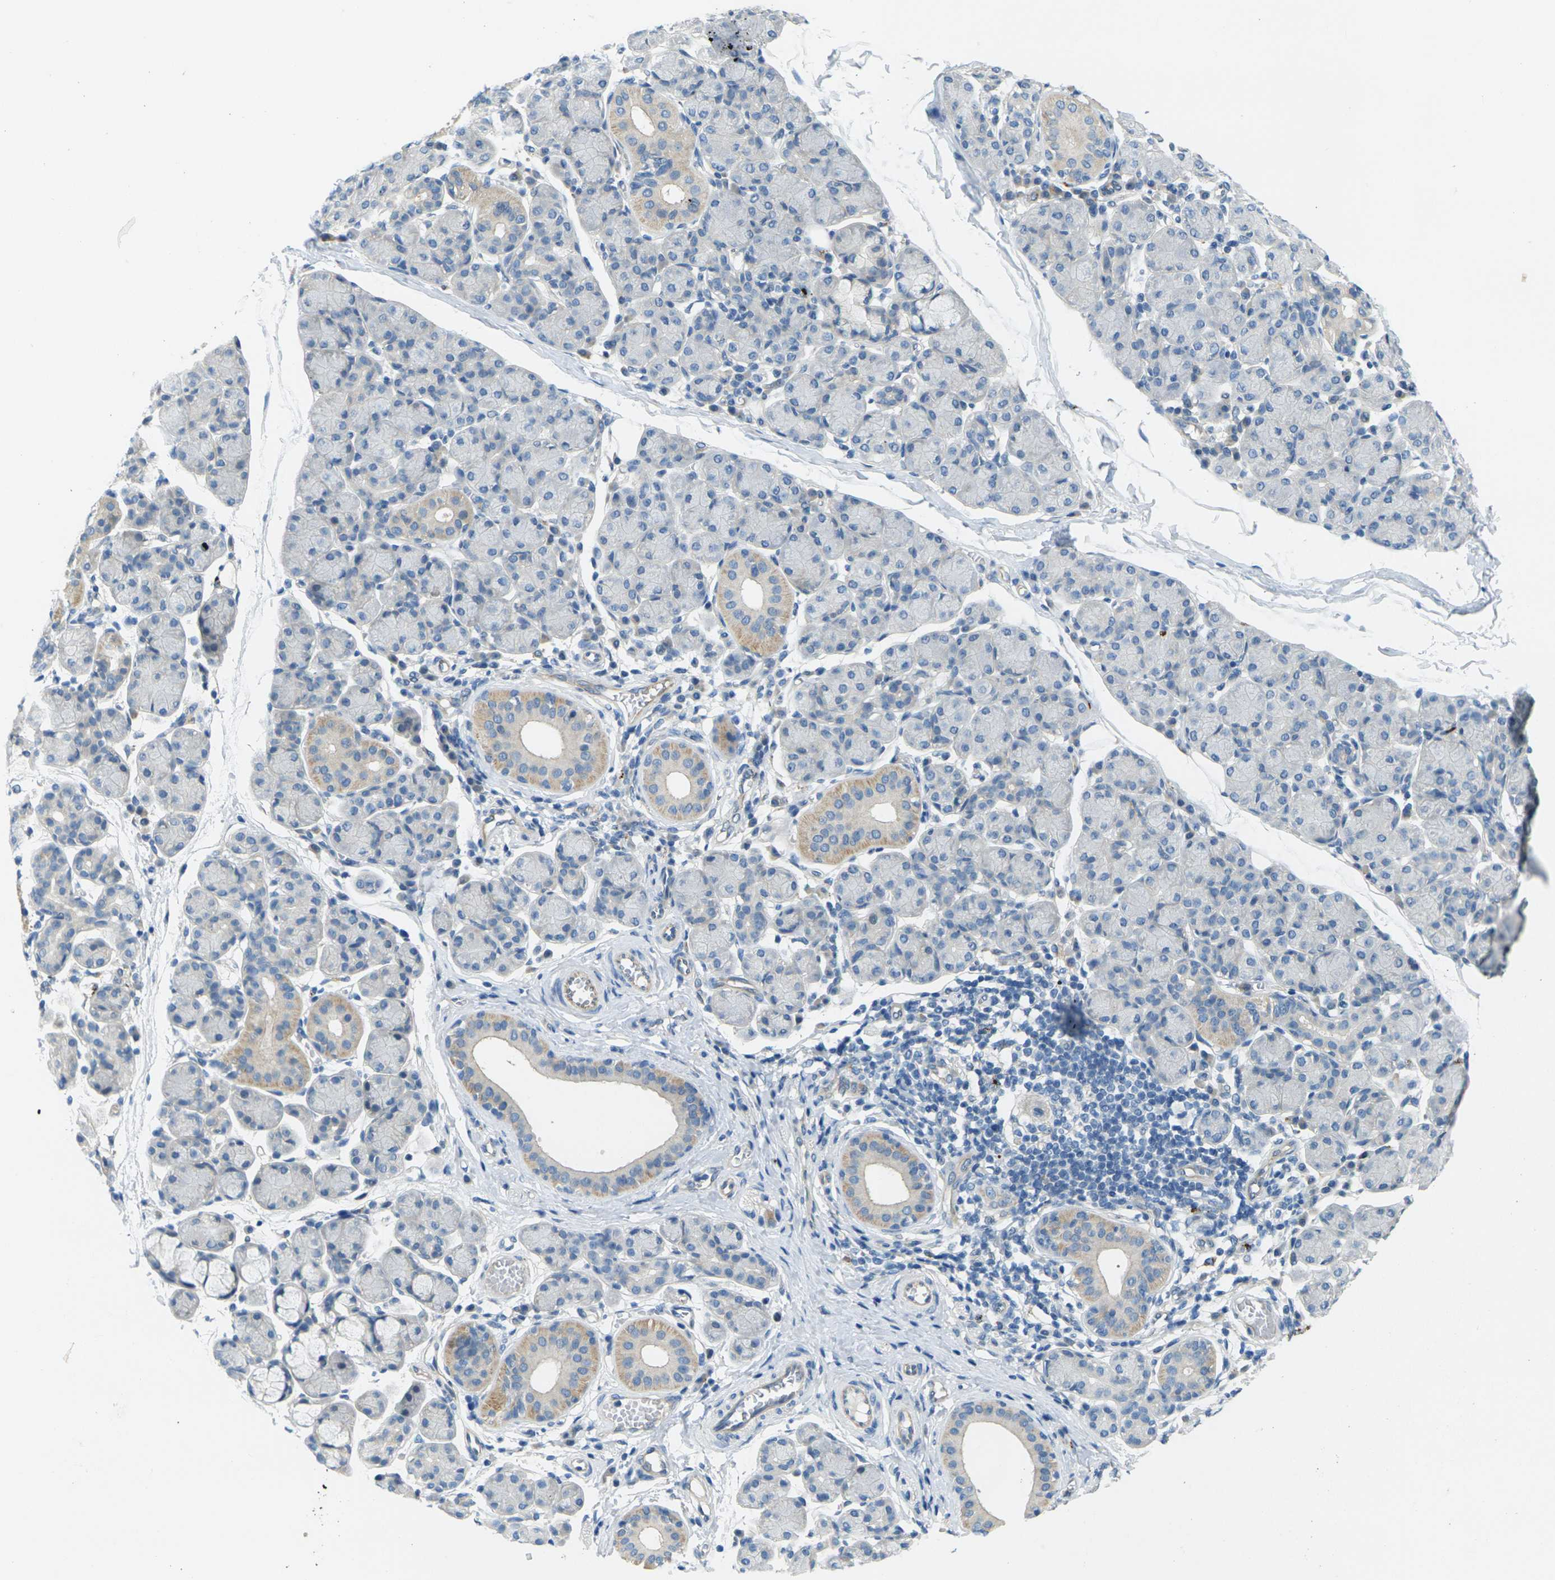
{"staining": {"intensity": "weak", "quantity": "<25%", "location": "cytoplasmic/membranous"}, "tissue": "salivary gland", "cell_type": "Glandular cells", "image_type": "normal", "snomed": [{"axis": "morphology", "description": "Normal tissue, NOS"}, {"axis": "morphology", "description": "Inflammation, NOS"}, {"axis": "topography", "description": "Lymph node"}, {"axis": "topography", "description": "Salivary gland"}], "caption": "Normal salivary gland was stained to show a protein in brown. There is no significant staining in glandular cells. (DAB (3,3'-diaminobenzidine) IHC visualized using brightfield microscopy, high magnification).", "gene": "CYP2C8", "patient": {"sex": "male", "age": 3}}